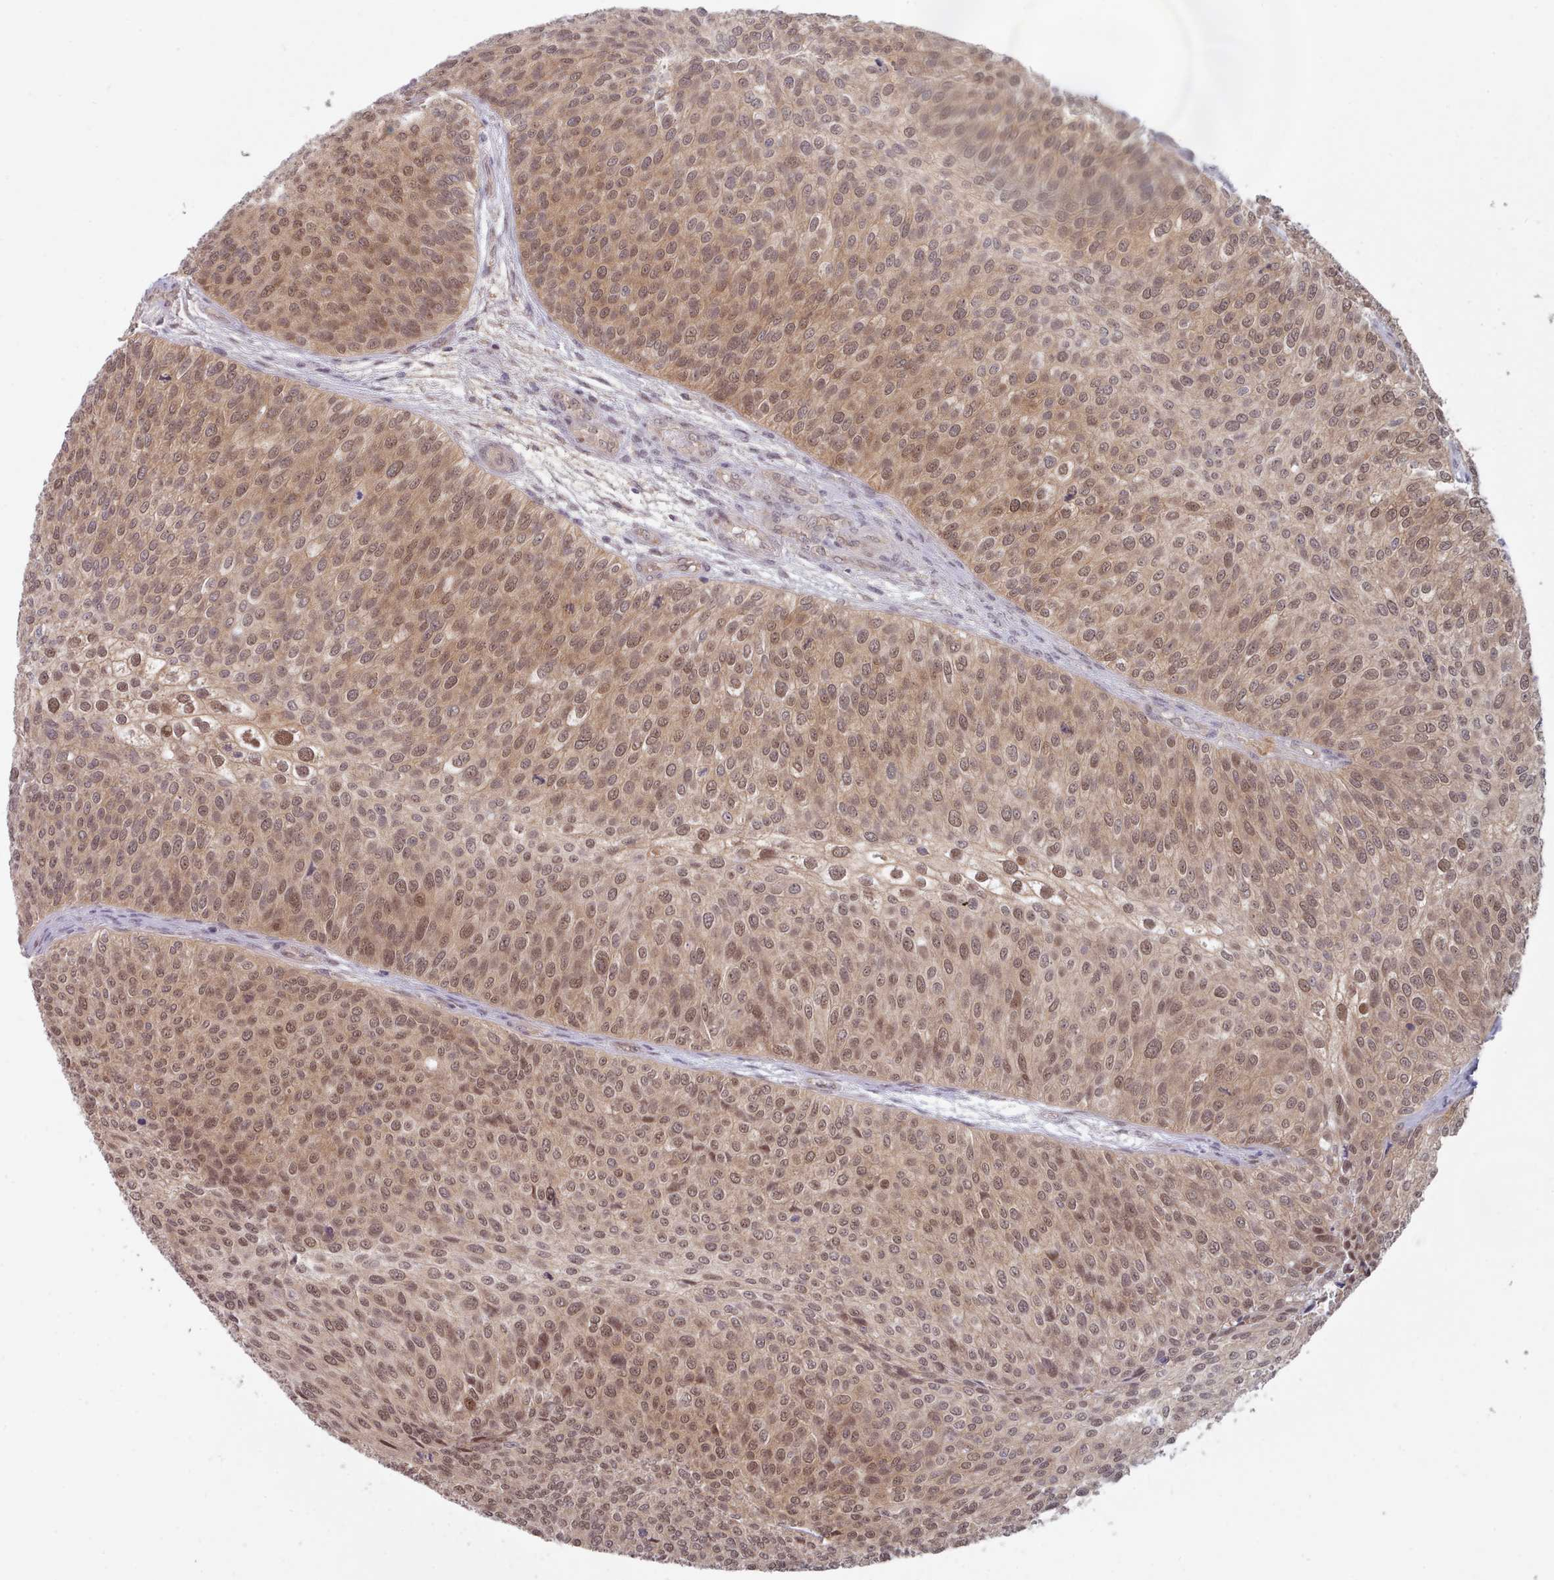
{"staining": {"intensity": "moderate", "quantity": ">75%", "location": "cytoplasmic/membranous,nuclear"}, "tissue": "urothelial cancer", "cell_type": "Tumor cells", "image_type": "cancer", "snomed": [{"axis": "morphology", "description": "Urothelial carcinoma, Low grade"}, {"axis": "topography", "description": "Urinary bladder"}], "caption": "This image exhibits urothelial cancer stained with immunohistochemistry (IHC) to label a protein in brown. The cytoplasmic/membranous and nuclear of tumor cells show moderate positivity for the protein. Nuclei are counter-stained blue.", "gene": "CES3", "patient": {"sex": "male", "age": 84}}